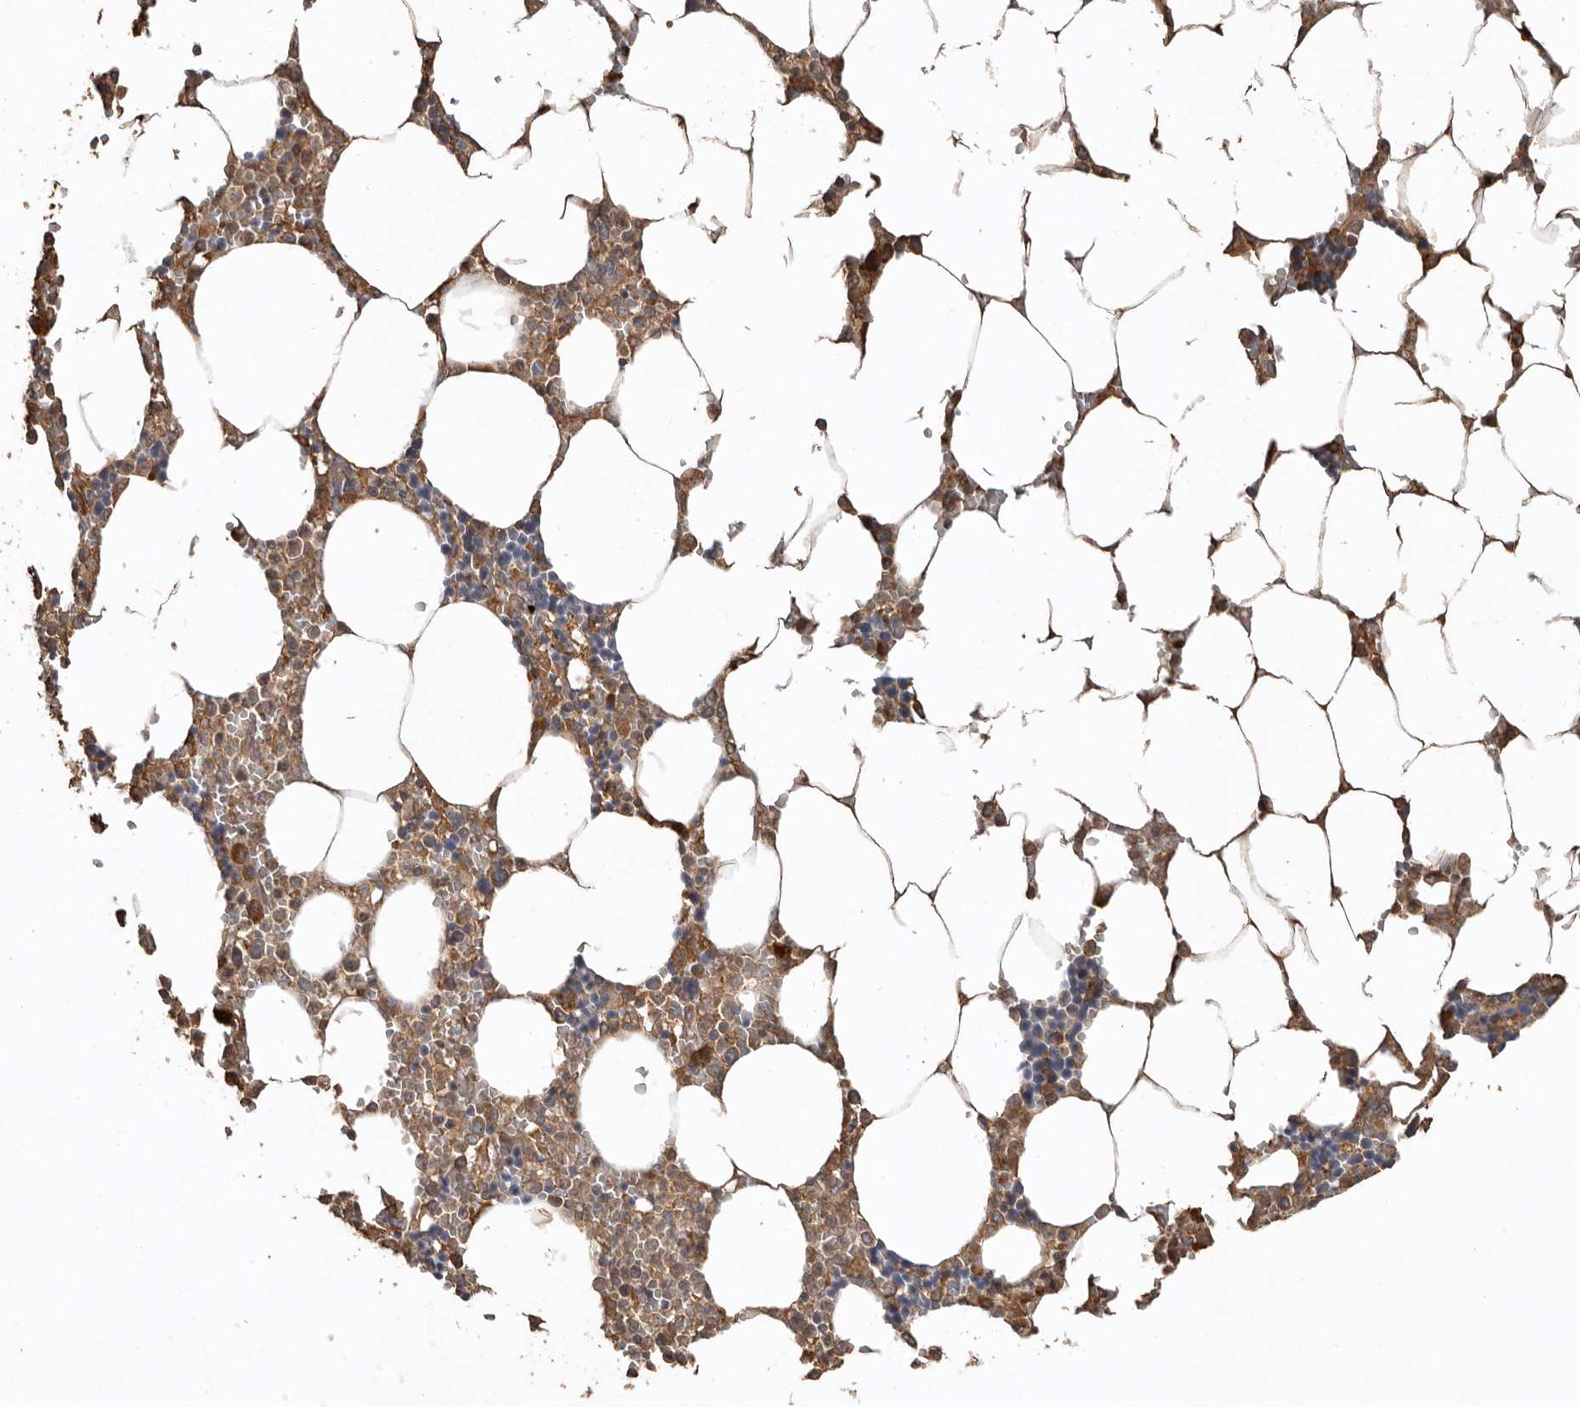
{"staining": {"intensity": "moderate", "quantity": "<25%", "location": "cytoplasmic/membranous"}, "tissue": "bone marrow", "cell_type": "Hematopoietic cells", "image_type": "normal", "snomed": [{"axis": "morphology", "description": "Normal tissue, NOS"}, {"axis": "topography", "description": "Bone marrow"}], "caption": "Moderate cytoplasmic/membranous expression is present in approximately <25% of hematopoietic cells in unremarkable bone marrow. (Stains: DAB in brown, nuclei in blue, Microscopy: brightfield microscopy at high magnification).", "gene": "FLCN", "patient": {"sex": "male", "age": 70}}